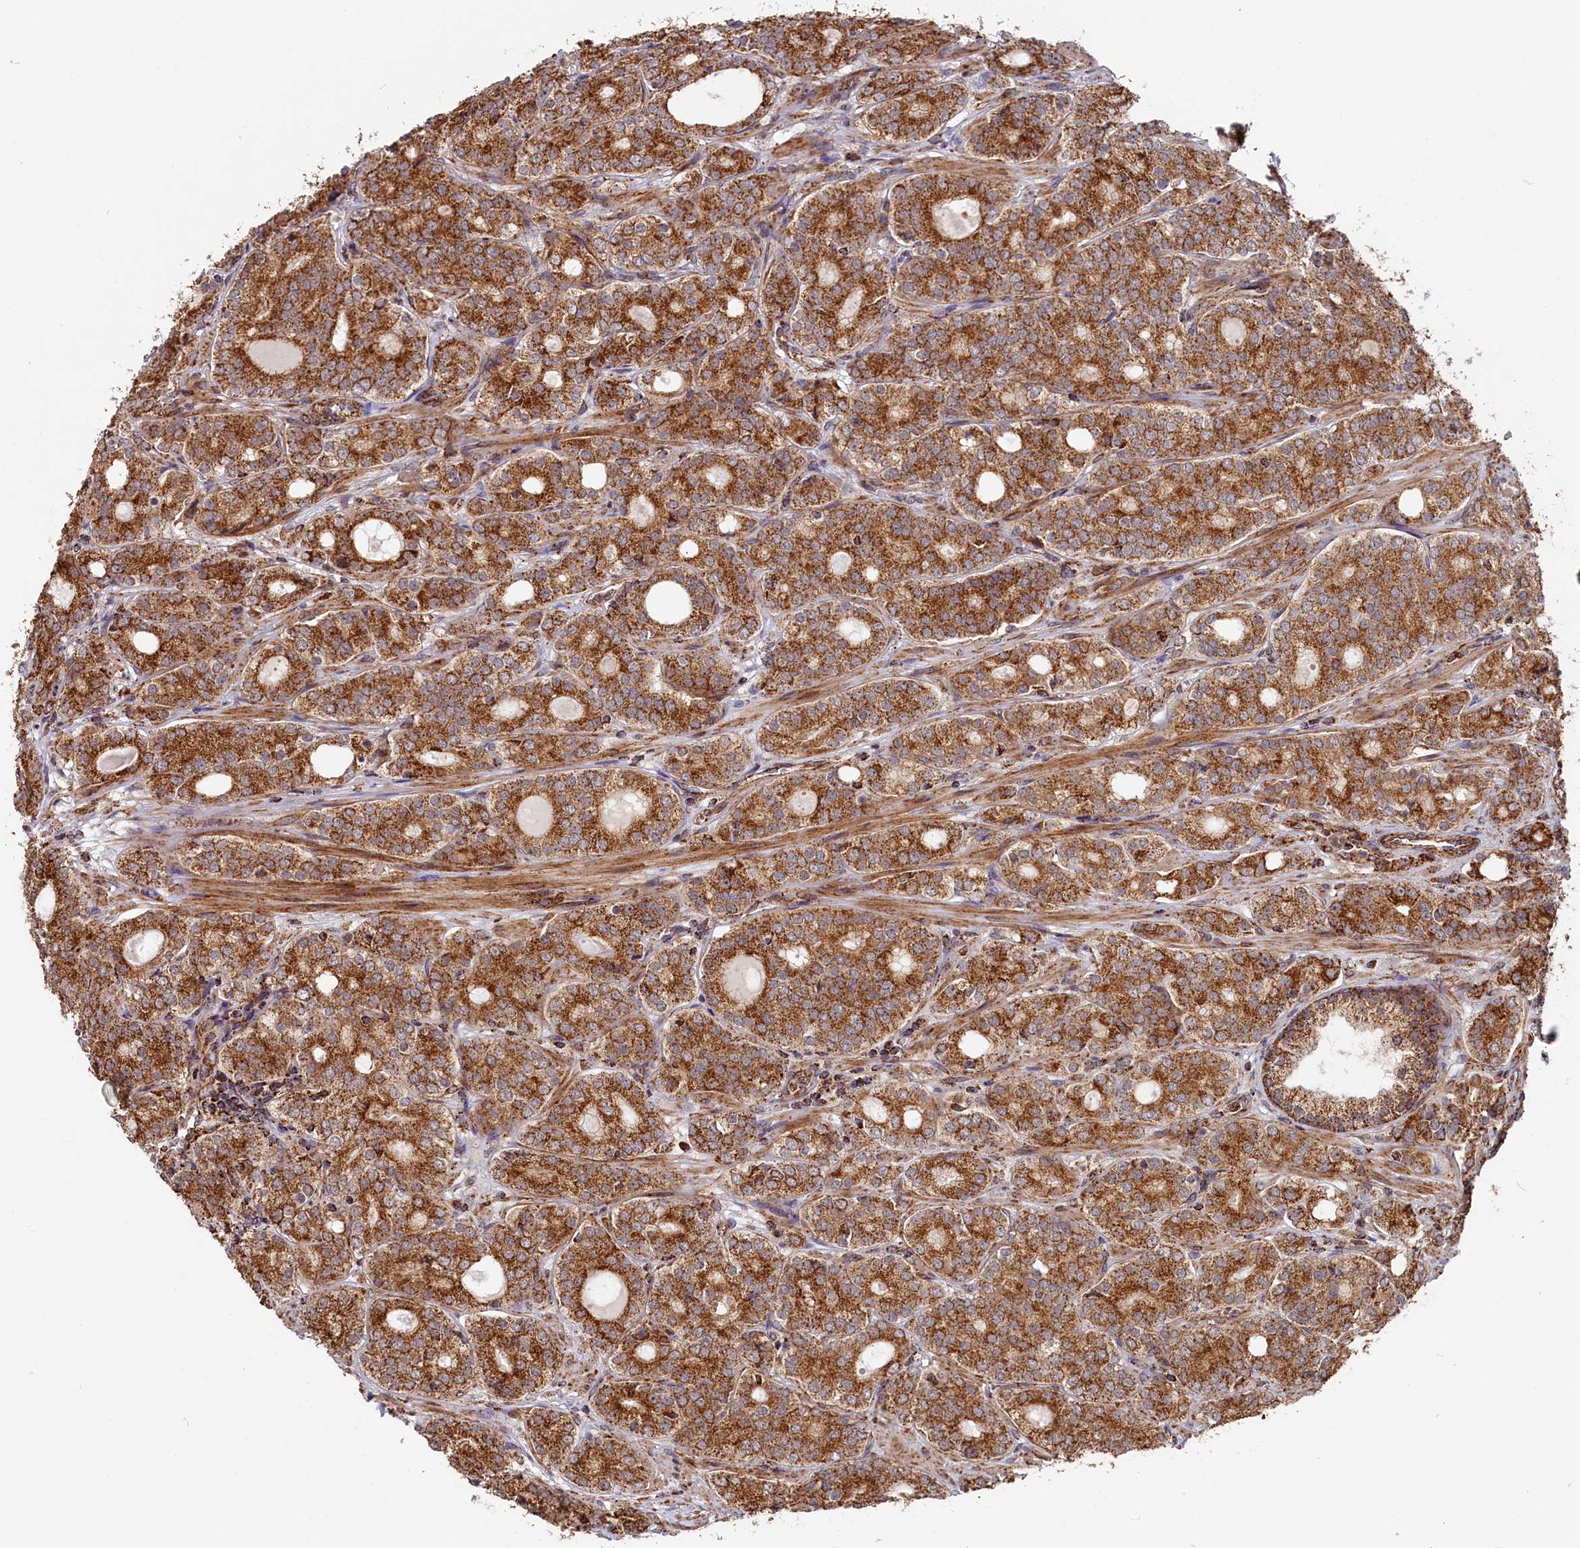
{"staining": {"intensity": "strong", "quantity": ">75%", "location": "cytoplasmic/membranous"}, "tissue": "prostate cancer", "cell_type": "Tumor cells", "image_type": "cancer", "snomed": [{"axis": "morphology", "description": "Adenocarcinoma, High grade"}, {"axis": "topography", "description": "Prostate"}], "caption": "This is a histology image of IHC staining of adenocarcinoma (high-grade) (prostate), which shows strong expression in the cytoplasmic/membranous of tumor cells.", "gene": "MACROD1", "patient": {"sex": "male", "age": 64}}